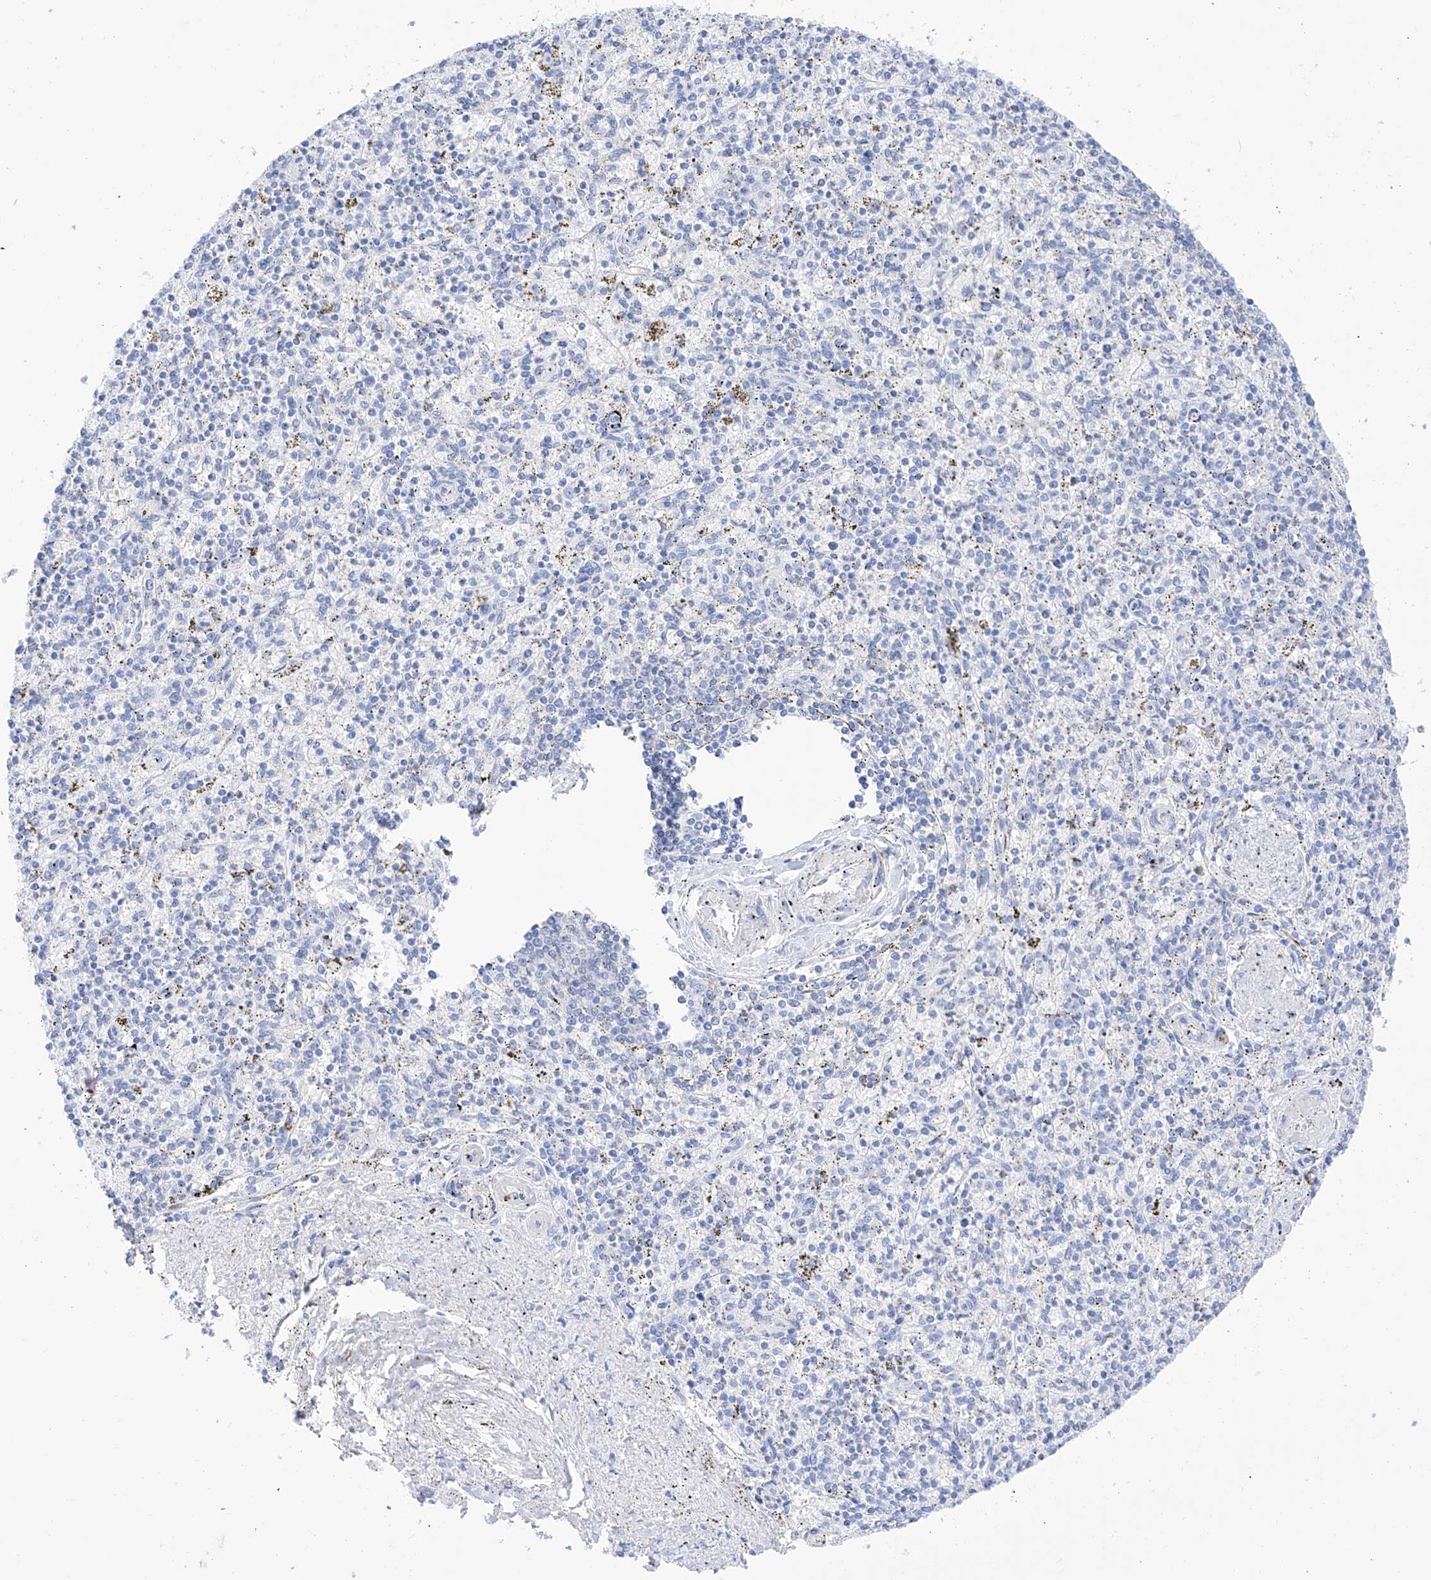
{"staining": {"intensity": "negative", "quantity": "none", "location": "none"}, "tissue": "spleen", "cell_type": "Cells in red pulp", "image_type": "normal", "snomed": [{"axis": "morphology", "description": "Normal tissue, NOS"}, {"axis": "topography", "description": "Spleen"}], "caption": "Protein analysis of unremarkable spleen reveals no significant staining in cells in red pulp. (DAB immunohistochemistry, high magnification).", "gene": "TRPC7", "patient": {"sex": "male", "age": 72}}